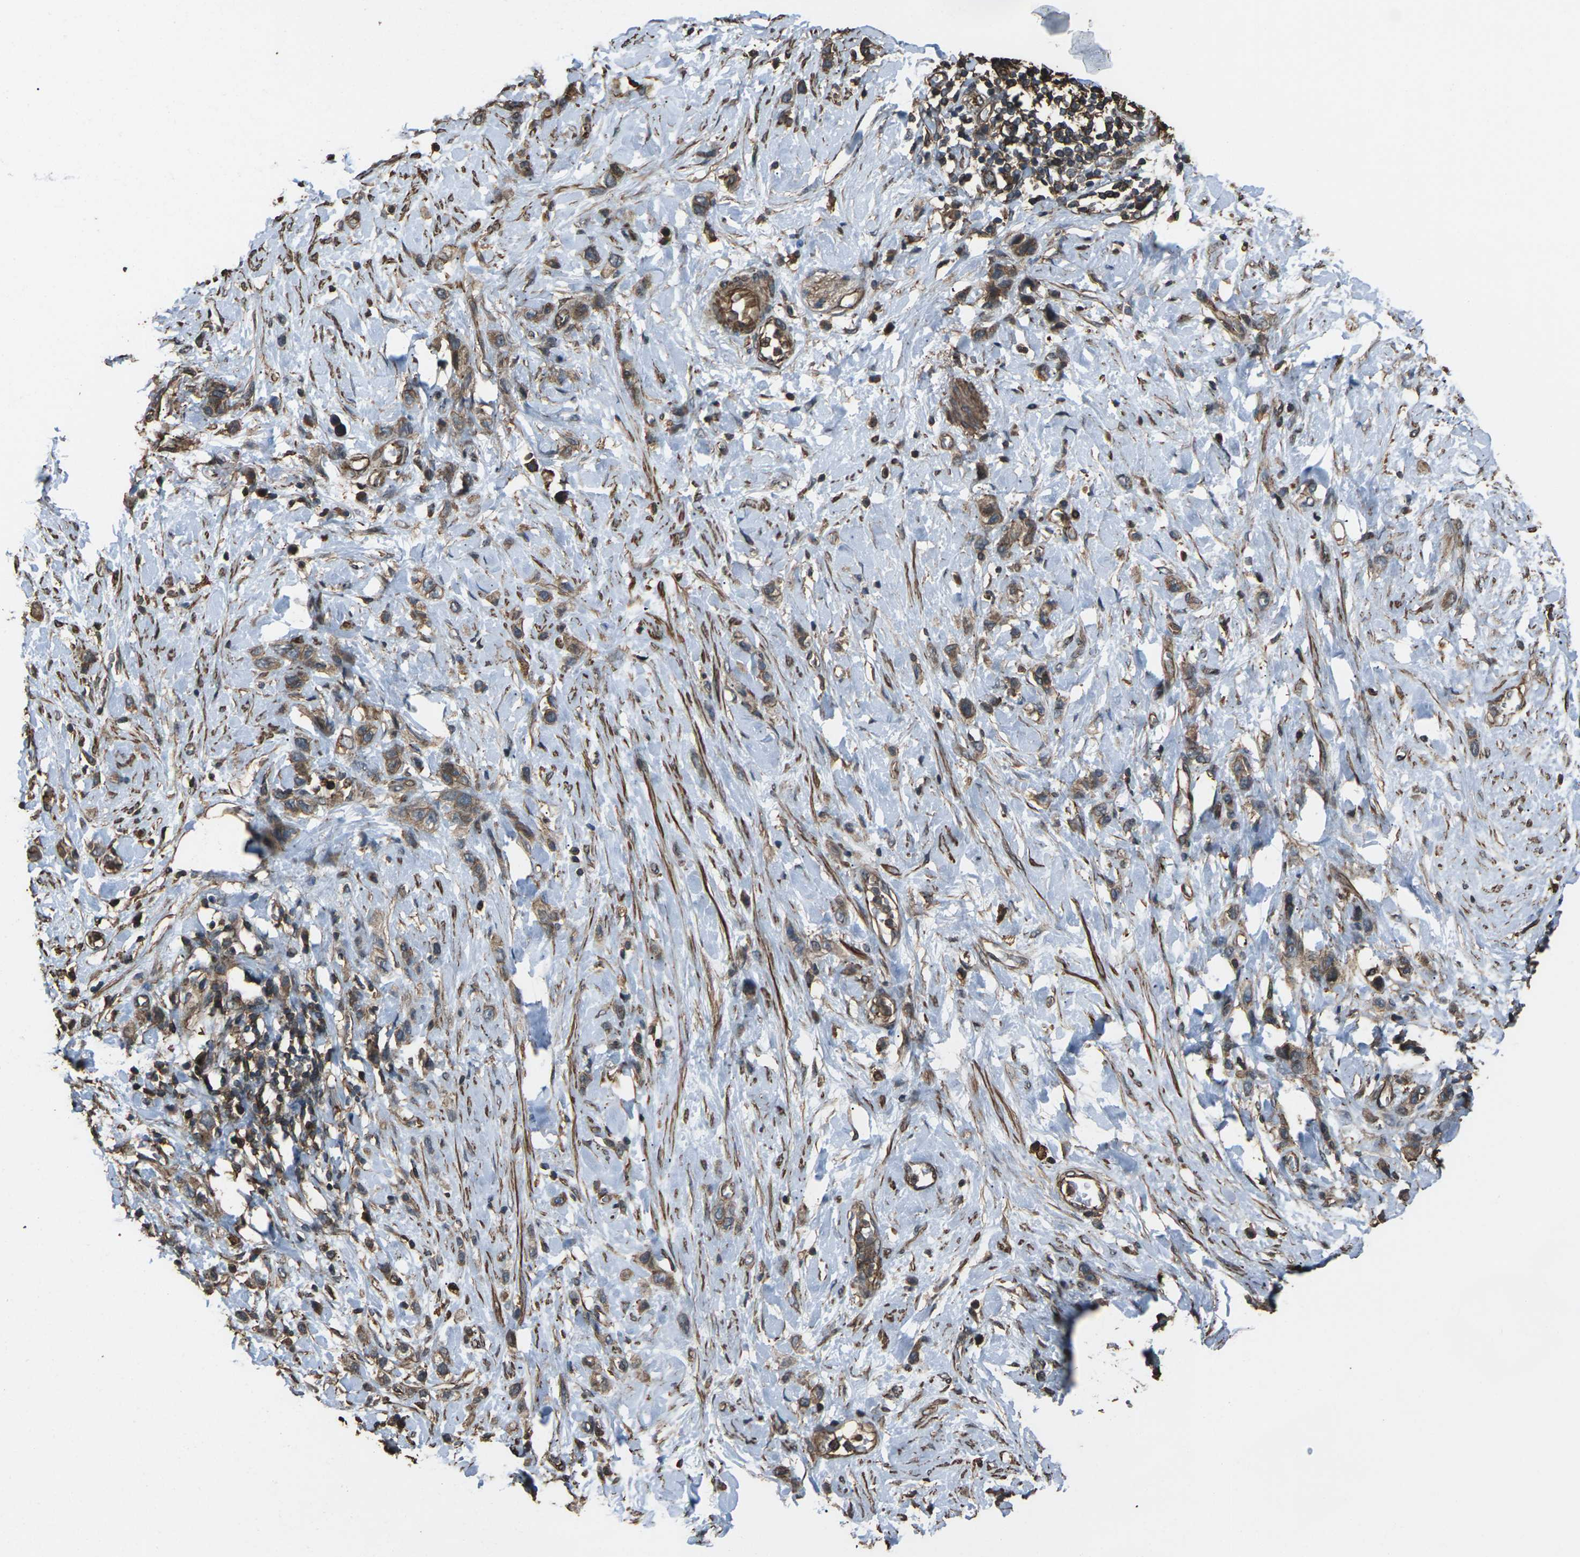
{"staining": {"intensity": "moderate", "quantity": ">75%", "location": "cytoplasmic/membranous"}, "tissue": "stomach cancer", "cell_type": "Tumor cells", "image_type": "cancer", "snomed": [{"axis": "morphology", "description": "Adenocarcinoma, NOS"}, {"axis": "morphology", "description": "Adenocarcinoma, High grade"}, {"axis": "topography", "description": "Stomach, upper"}, {"axis": "topography", "description": "Stomach, lower"}], "caption": "Stomach cancer was stained to show a protein in brown. There is medium levels of moderate cytoplasmic/membranous staining in approximately >75% of tumor cells.", "gene": "DHPS", "patient": {"sex": "female", "age": 65}}